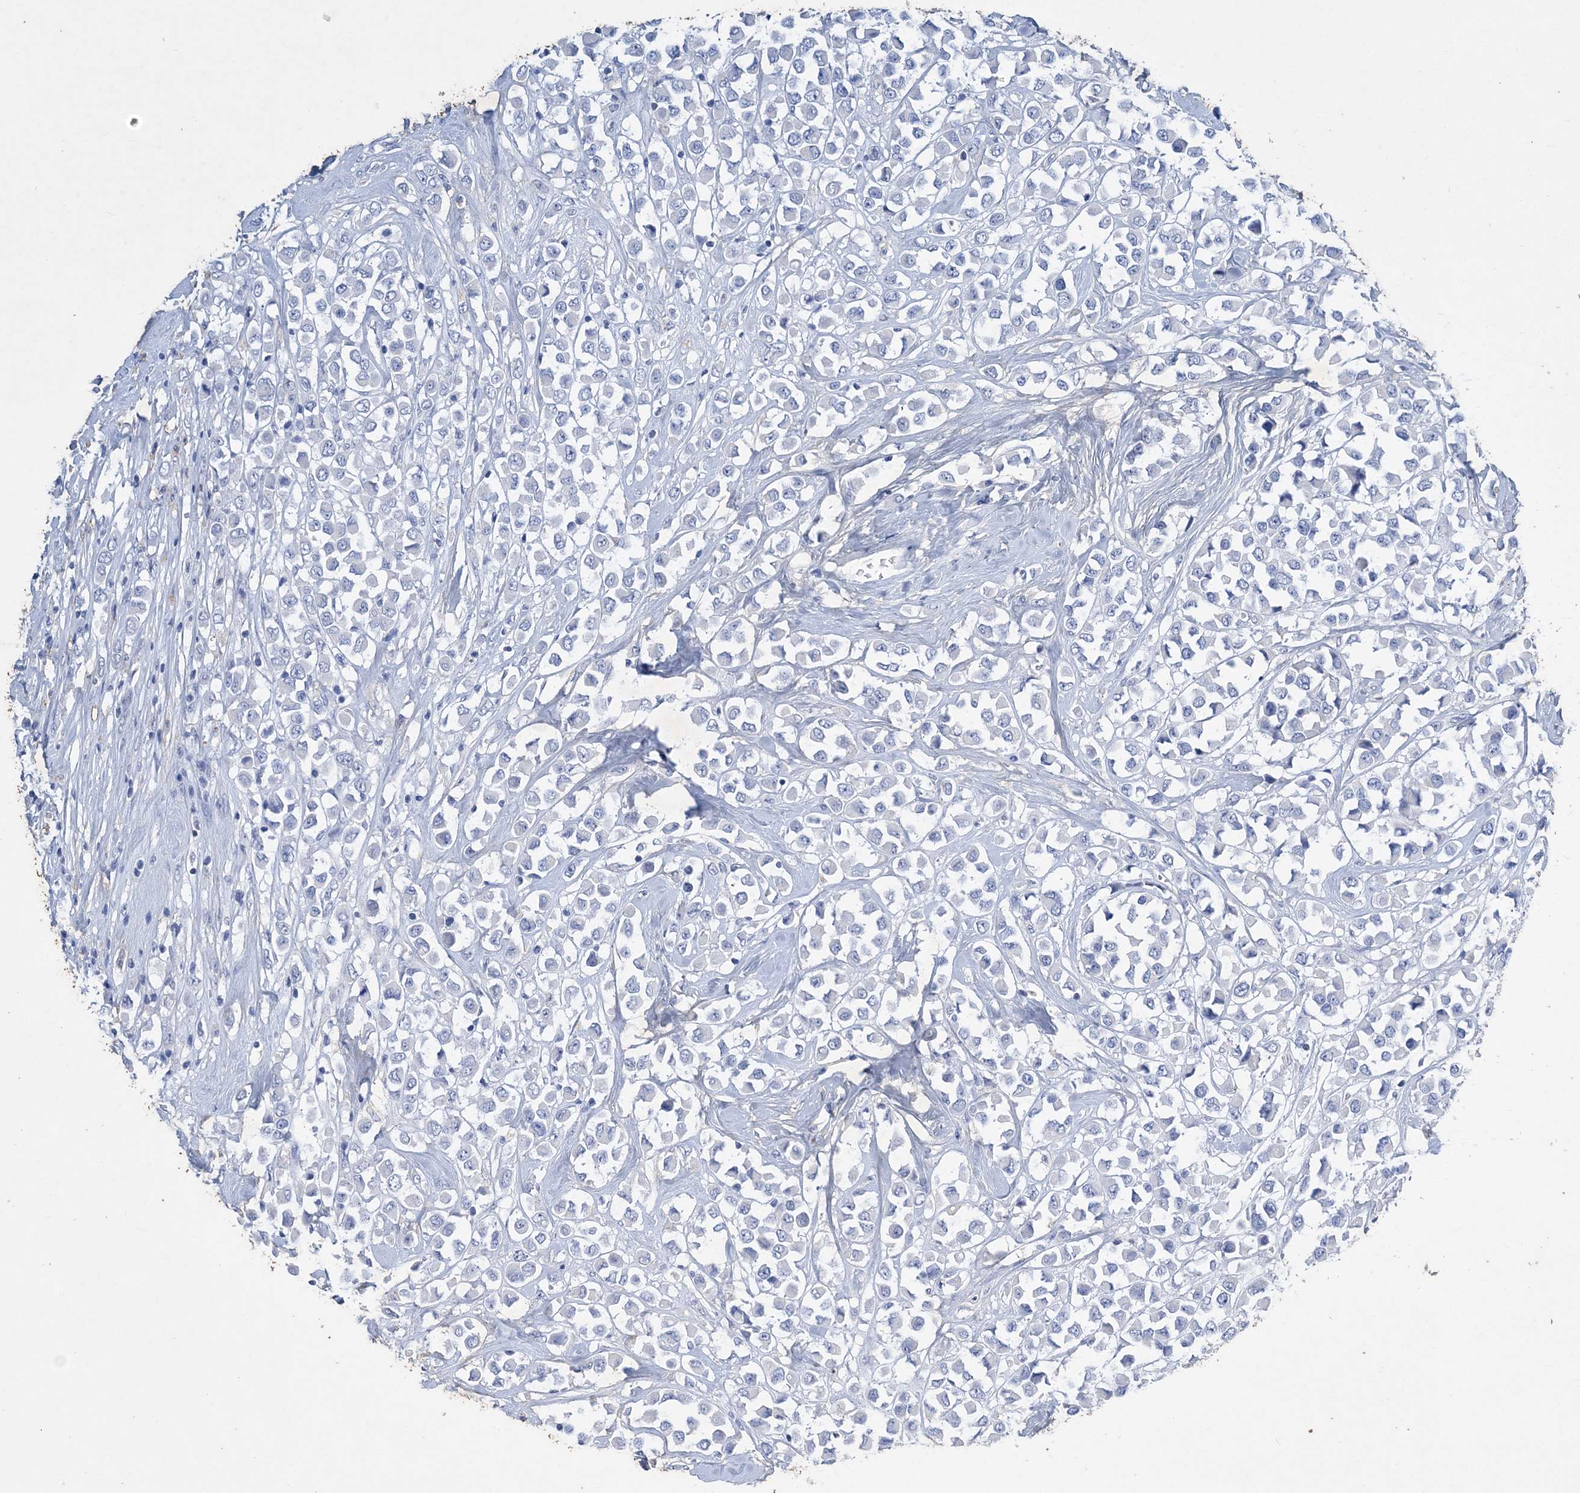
{"staining": {"intensity": "negative", "quantity": "none", "location": "none"}, "tissue": "breast cancer", "cell_type": "Tumor cells", "image_type": "cancer", "snomed": [{"axis": "morphology", "description": "Duct carcinoma"}, {"axis": "topography", "description": "Breast"}], "caption": "Human breast cancer stained for a protein using immunohistochemistry shows no positivity in tumor cells.", "gene": "COPS8", "patient": {"sex": "female", "age": 61}}